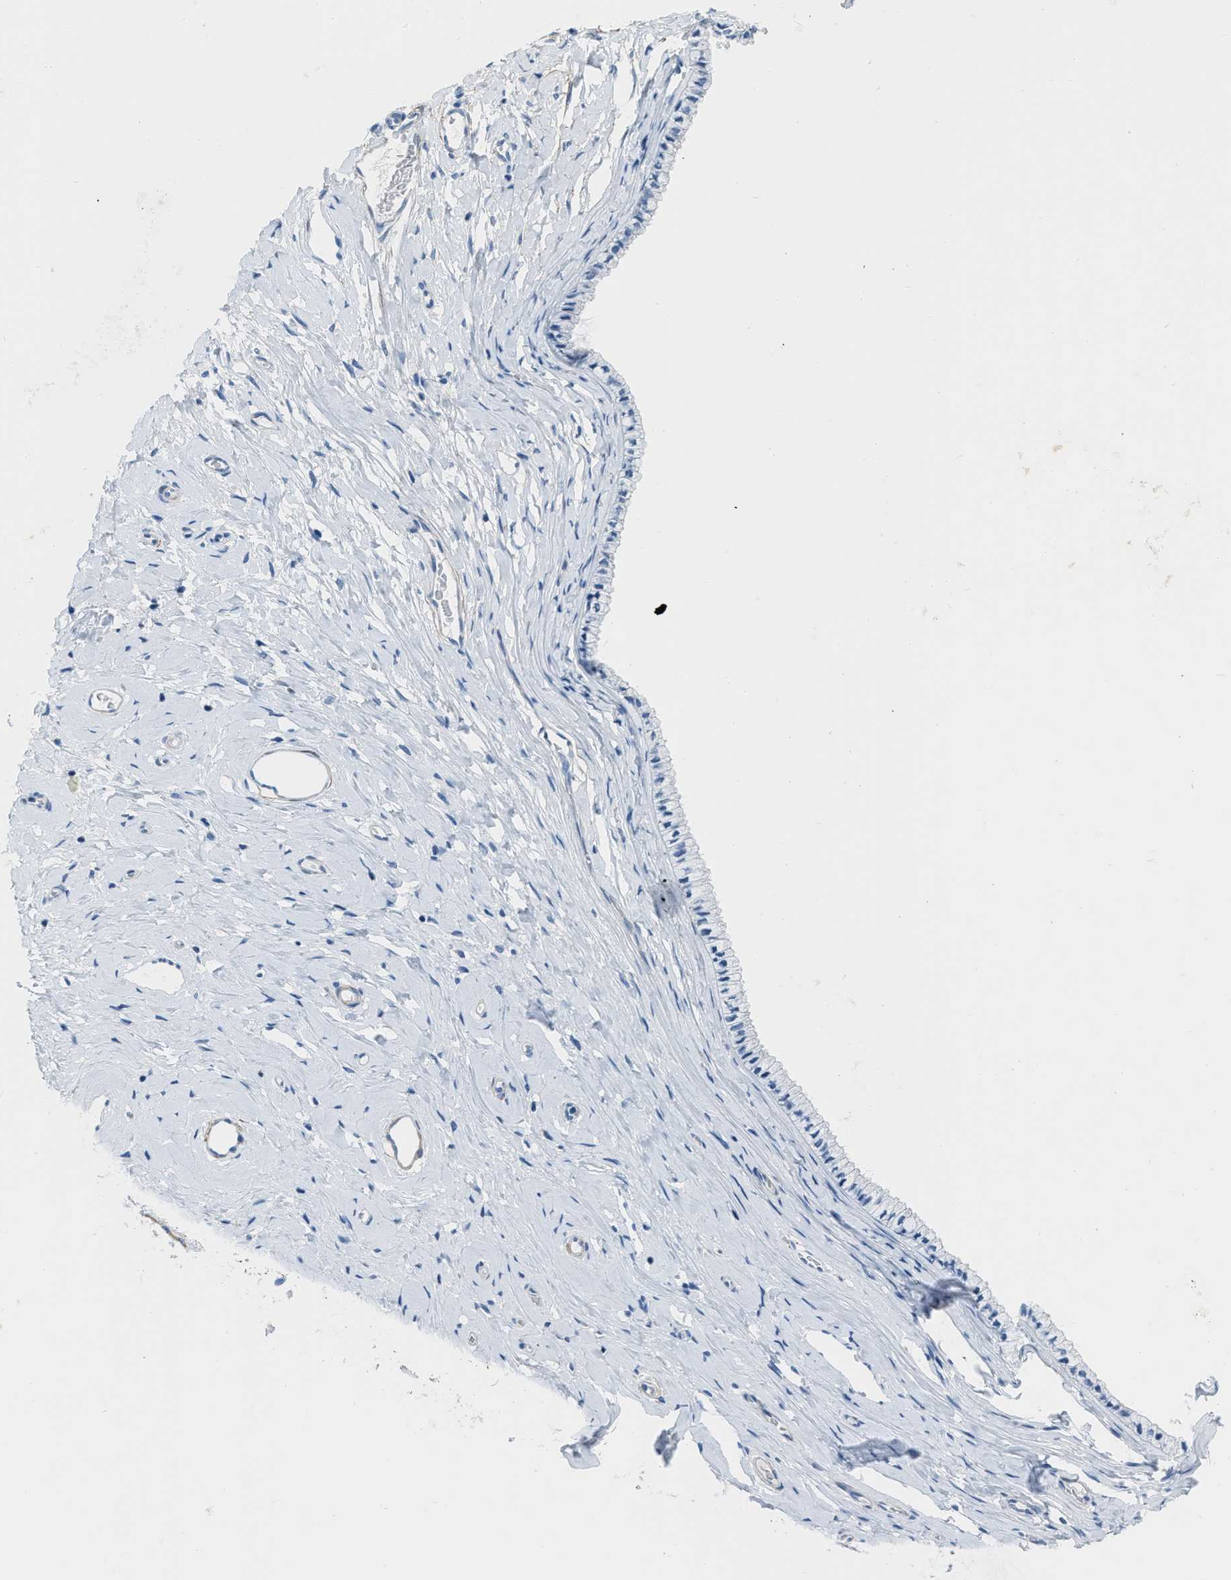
{"staining": {"intensity": "negative", "quantity": "none", "location": "none"}, "tissue": "cervix", "cell_type": "Glandular cells", "image_type": "normal", "snomed": [{"axis": "morphology", "description": "Normal tissue, NOS"}, {"axis": "topography", "description": "Cervix"}], "caption": "This is an immunohistochemistry (IHC) micrograph of unremarkable cervix. There is no staining in glandular cells.", "gene": "SPATC1L", "patient": {"sex": "female", "age": 39}}